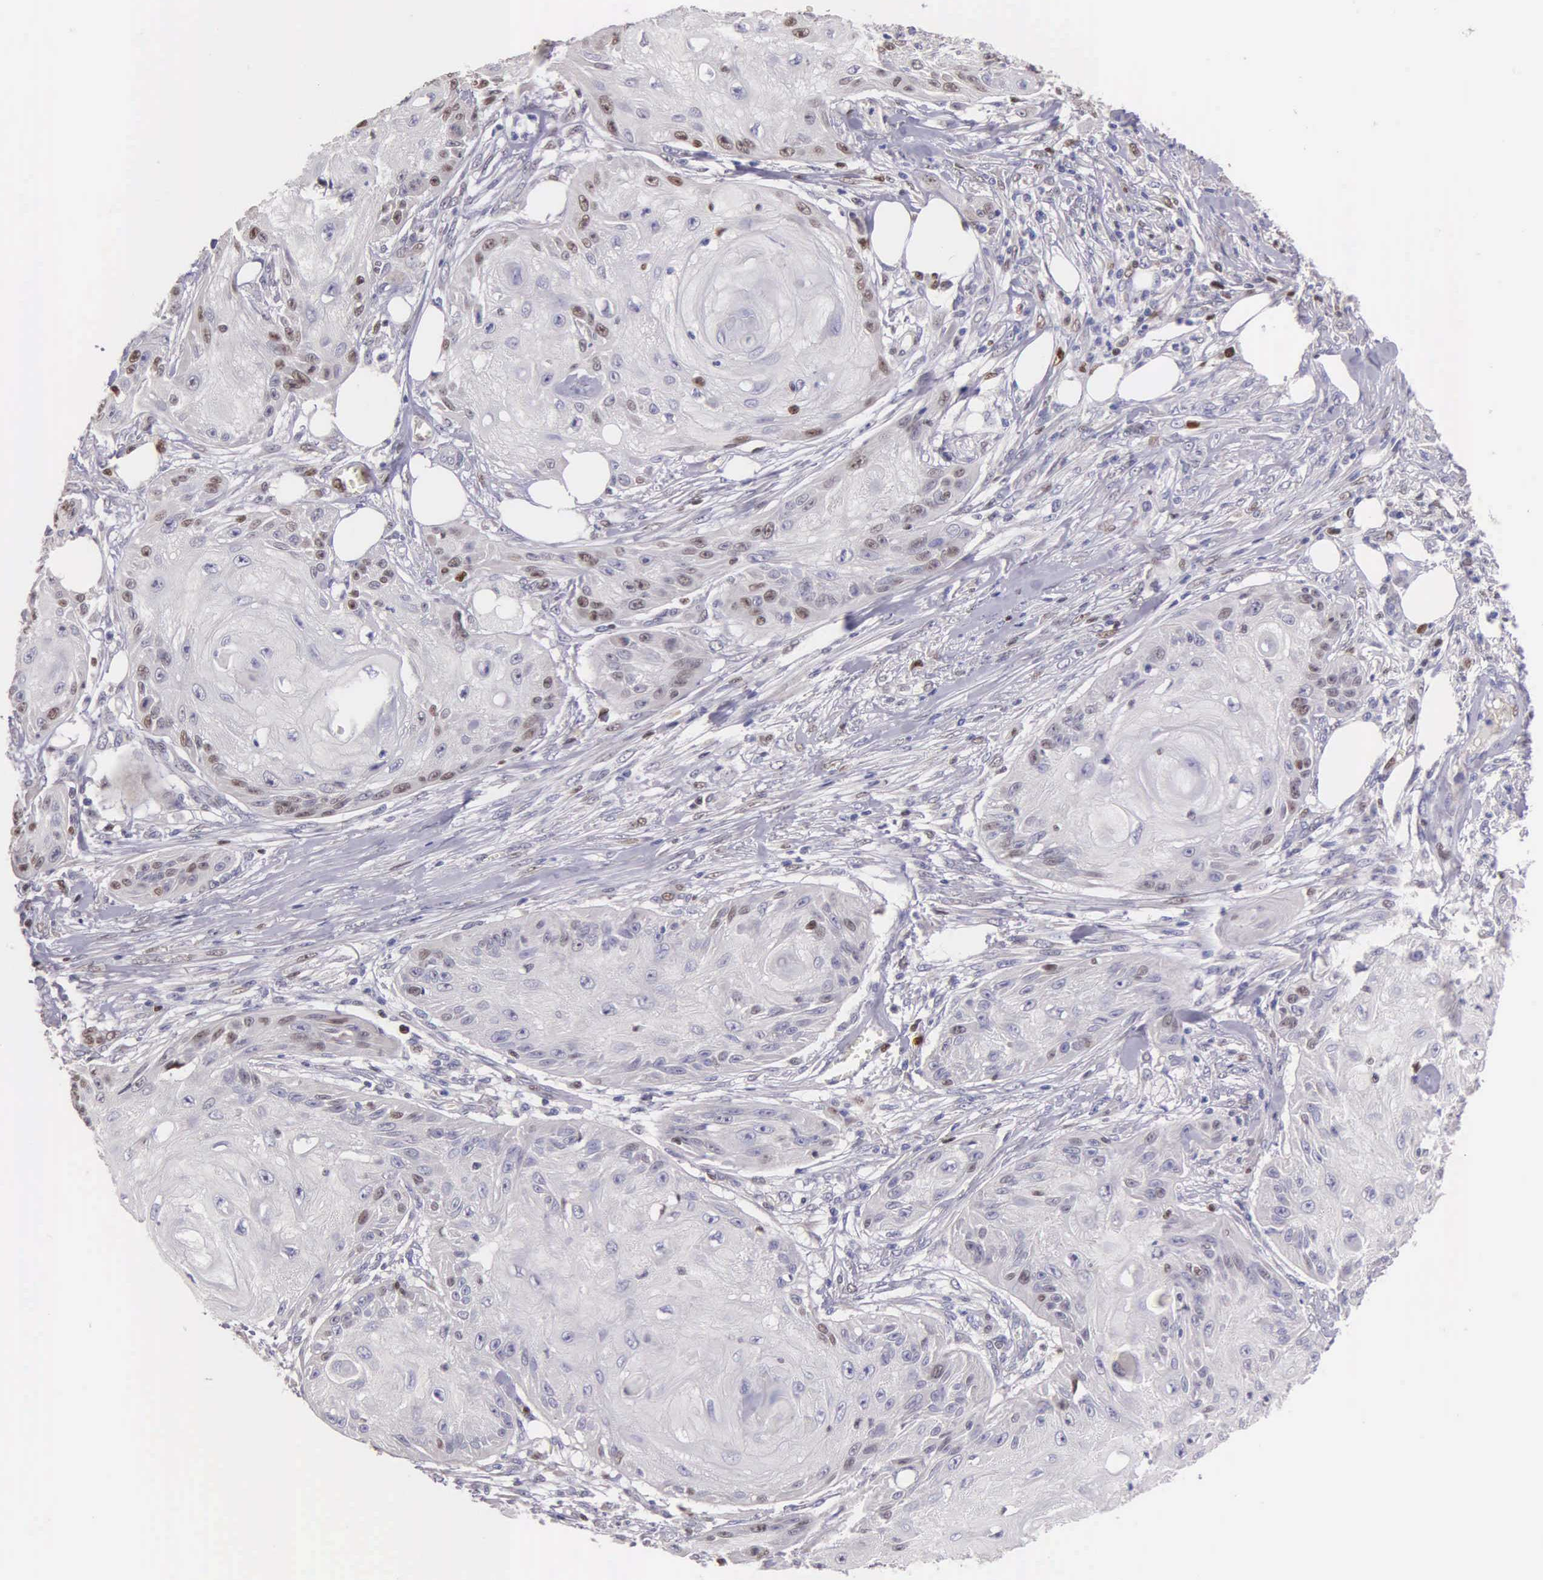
{"staining": {"intensity": "weak", "quantity": "<25%", "location": "nuclear"}, "tissue": "skin cancer", "cell_type": "Tumor cells", "image_type": "cancer", "snomed": [{"axis": "morphology", "description": "Squamous cell carcinoma, NOS"}, {"axis": "topography", "description": "Skin"}], "caption": "Human skin cancer stained for a protein using IHC exhibits no expression in tumor cells.", "gene": "MCM5", "patient": {"sex": "female", "age": 88}}